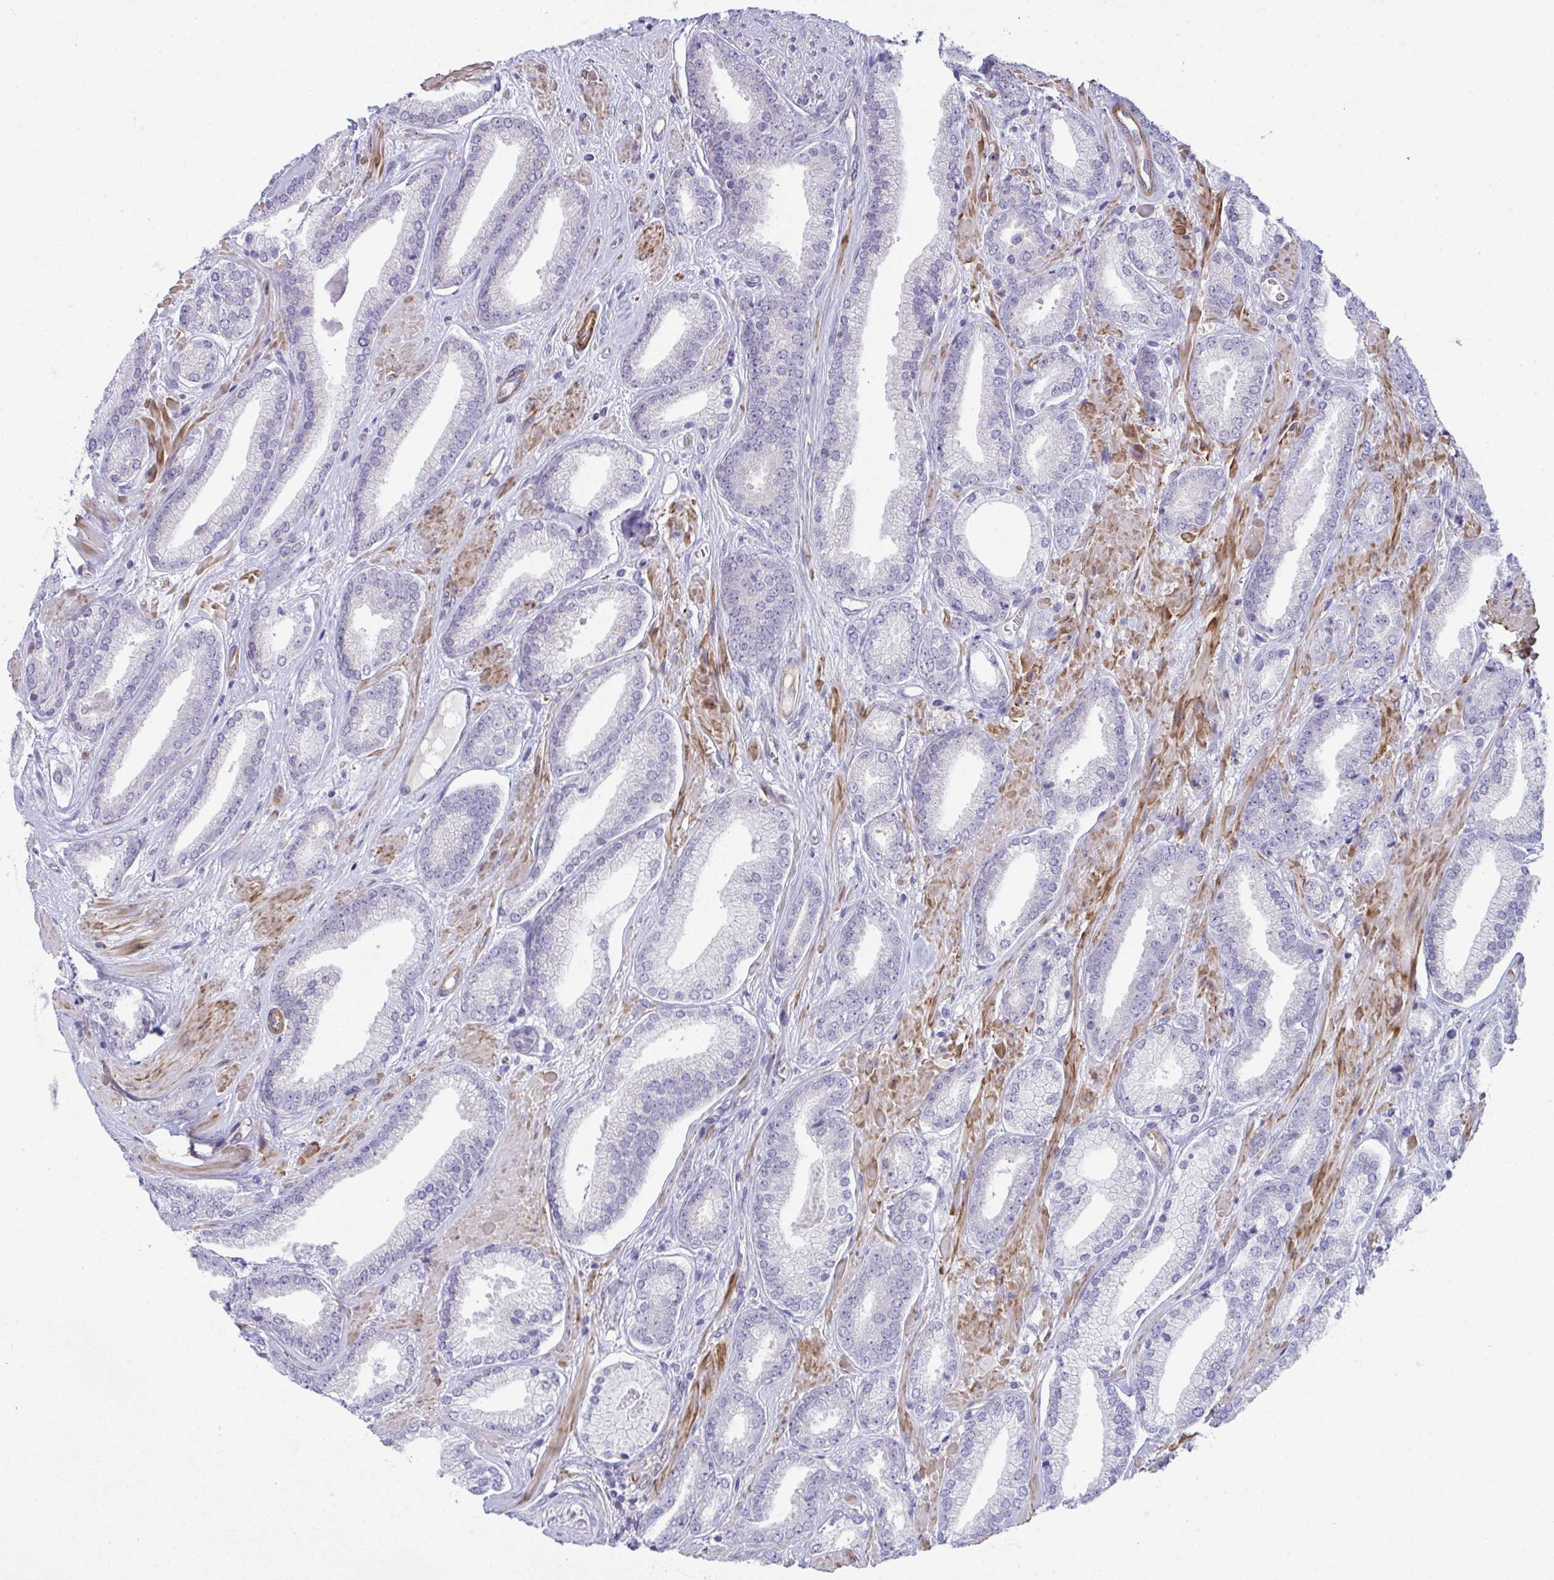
{"staining": {"intensity": "negative", "quantity": "none", "location": "none"}, "tissue": "prostate cancer", "cell_type": "Tumor cells", "image_type": "cancer", "snomed": [{"axis": "morphology", "description": "Adenocarcinoma, High grade"}, {"axis": "topography", "description": "Prostate"}], "caption": "This micrograph is of prostate adenocarcinoma (high-grade) stained with immunohistochemistry (IHC) to label a protein in brown with the nuclei are counter-stained blue. There is no expression in tumor cells. (DAB immunohistochemistry (IHC) visualized using brightfield microscopy, high magnification).", "gene": "MYL12A", "patient": {"sex": "male", "age": 56}}